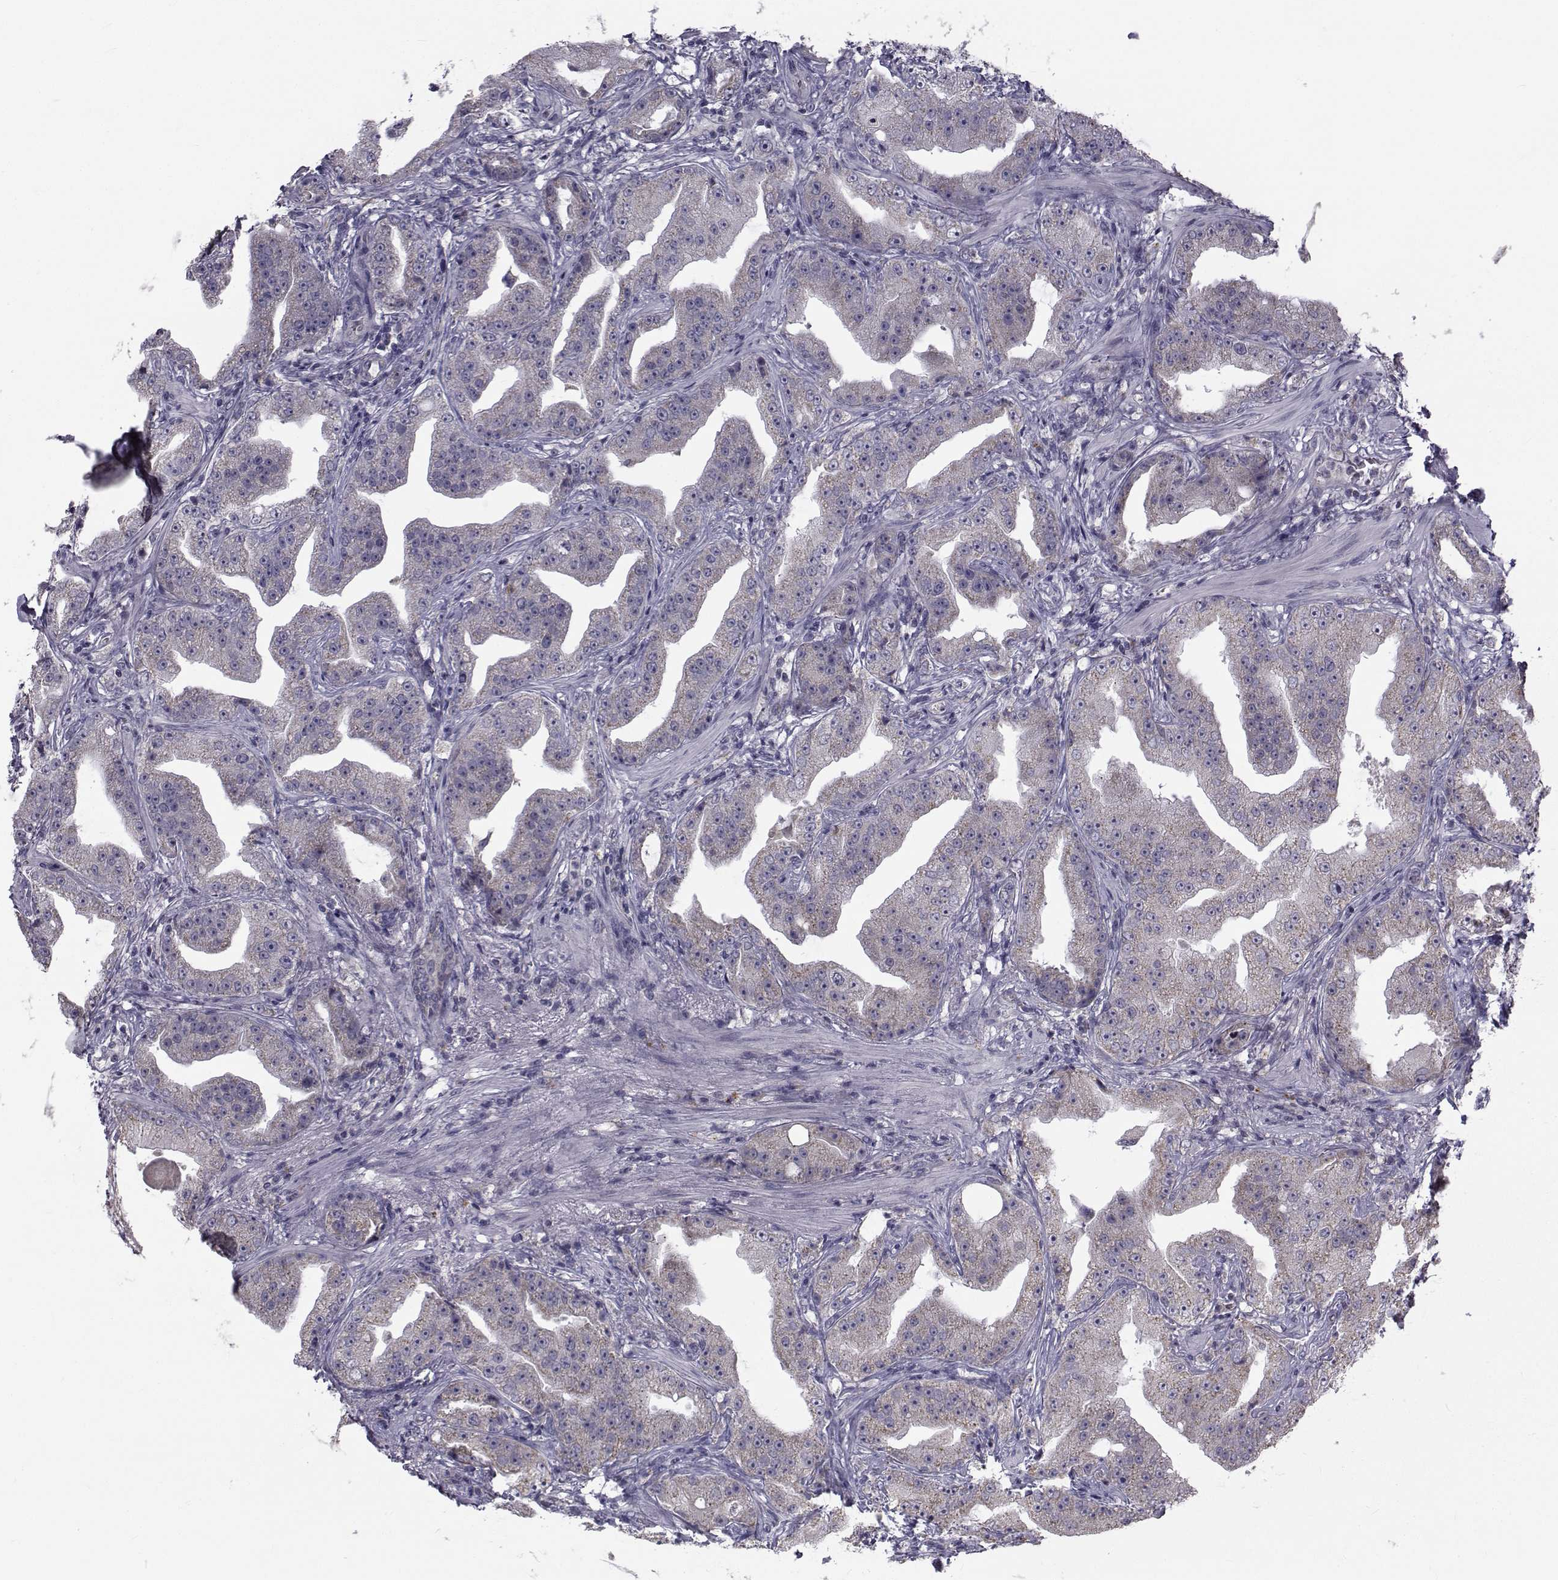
{"staining": {"intensity": "negative", "quantity": "none", "location": "none"}, "tissue": "prostate cancer", "cell_type": "Tumor cells", "image_type": "cancer", "snomed": [{"axis": "morphology", "description": "Adenocarcinoma, Low grade"}, {"axis": "topography", "description": "Prostate"}], "caption": "Tumor cells show no significant expression in adenocarcinoma (low-grade) (prostate).", "gene": "ANGPT1", "patient": {"sex": "male", "age": 62}}